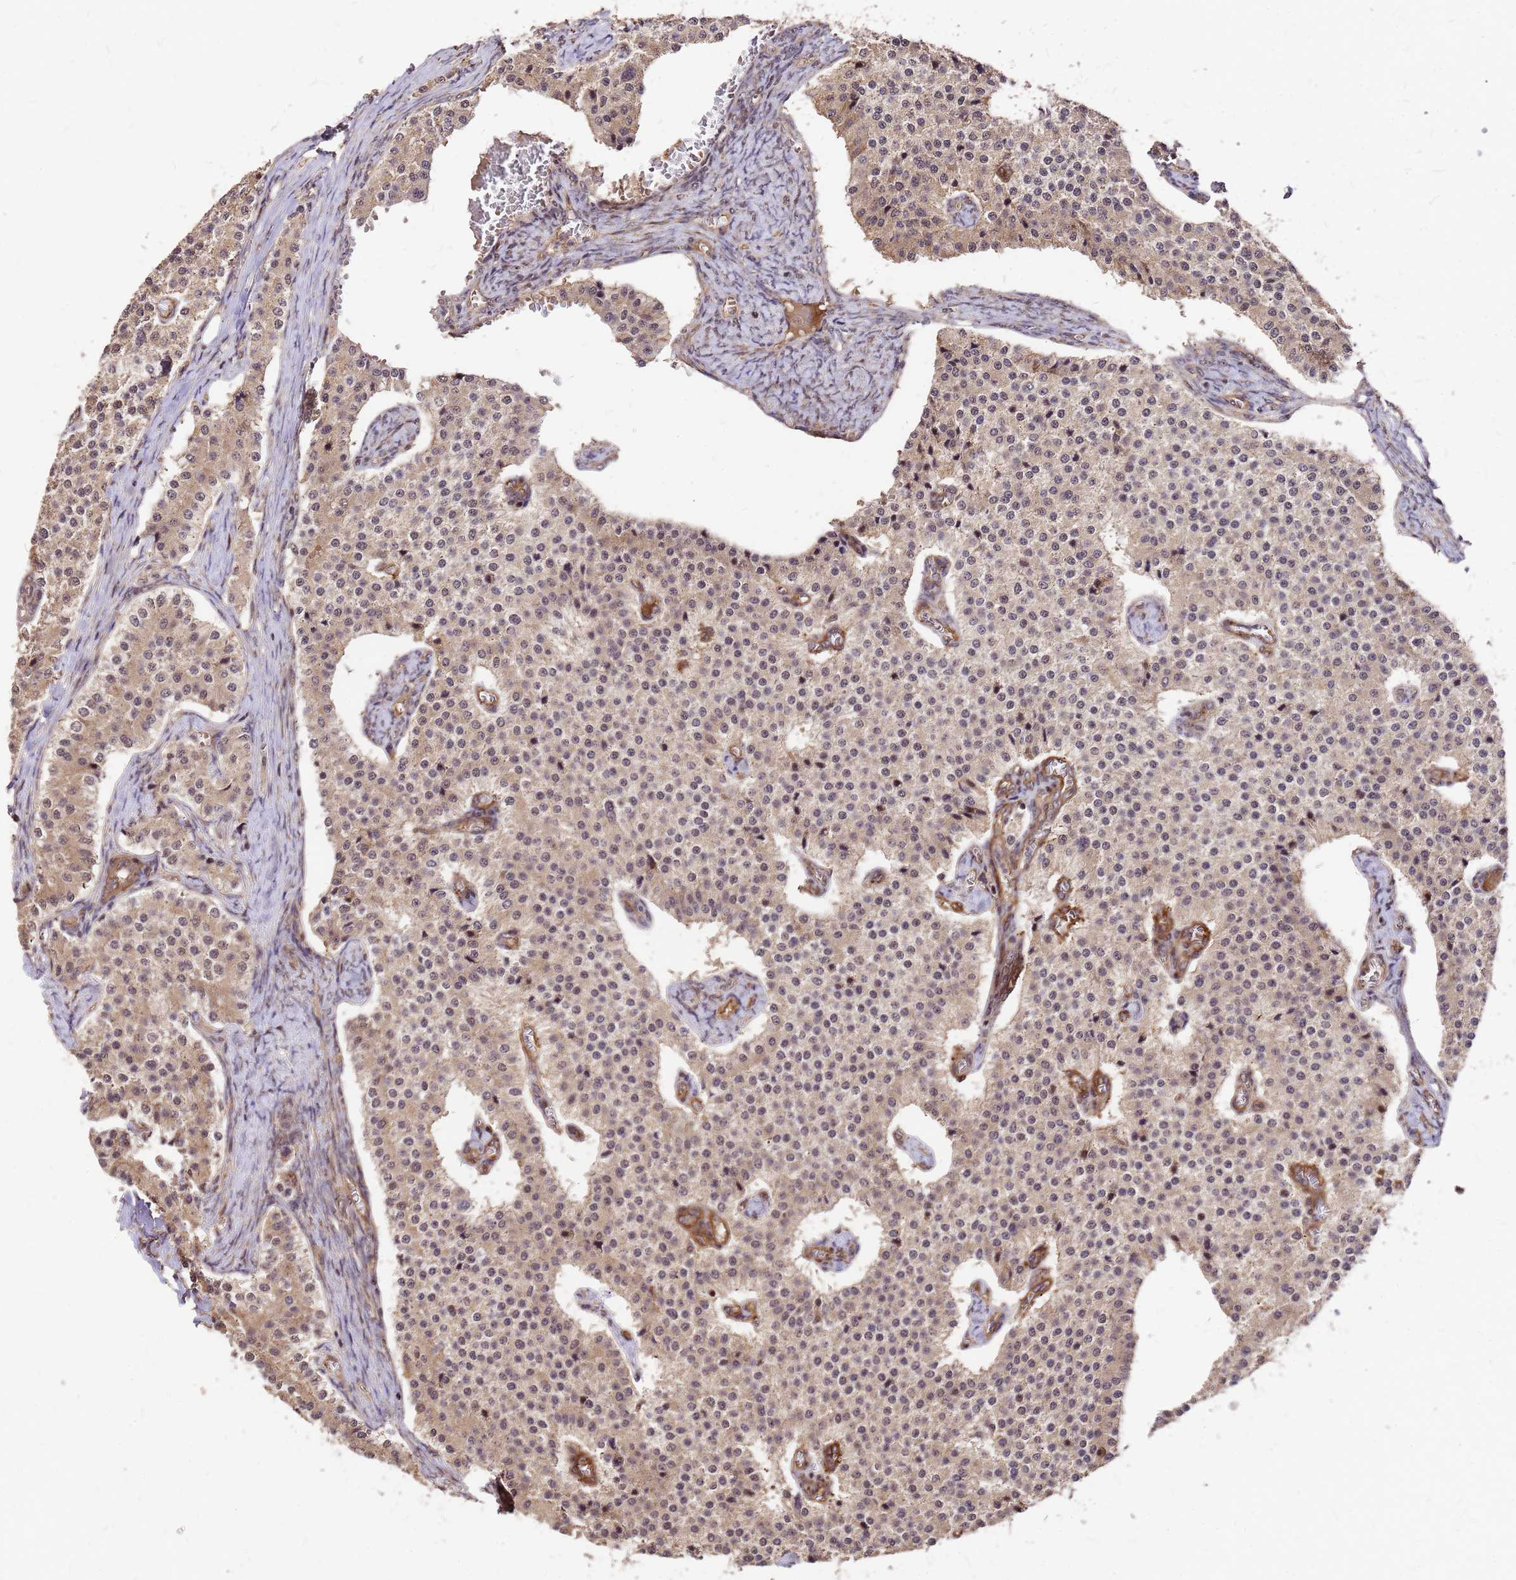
{"staining": {"intensity": "weak", "quantity": ">75%", "location": "cytoplasmic/membranous"}, "tissue": "carcinoid", "cell_type": "Tumor cells", "image_type": "cancer", "snomed": [{"axis": "morphology", "description": "Carcinoid, malignant, NOS"}, {"axis": "topography", "description": "Colon"}], "caption": "A brown stain shows weak cytoplasmic/membranous positivity of a protein in human malignant carcinoid tumor cells. (DAB IHC with brightfield microscopy, high magnification).", "gene": "GPATCH8", "patient": {"sex": "female", "age": 52}}